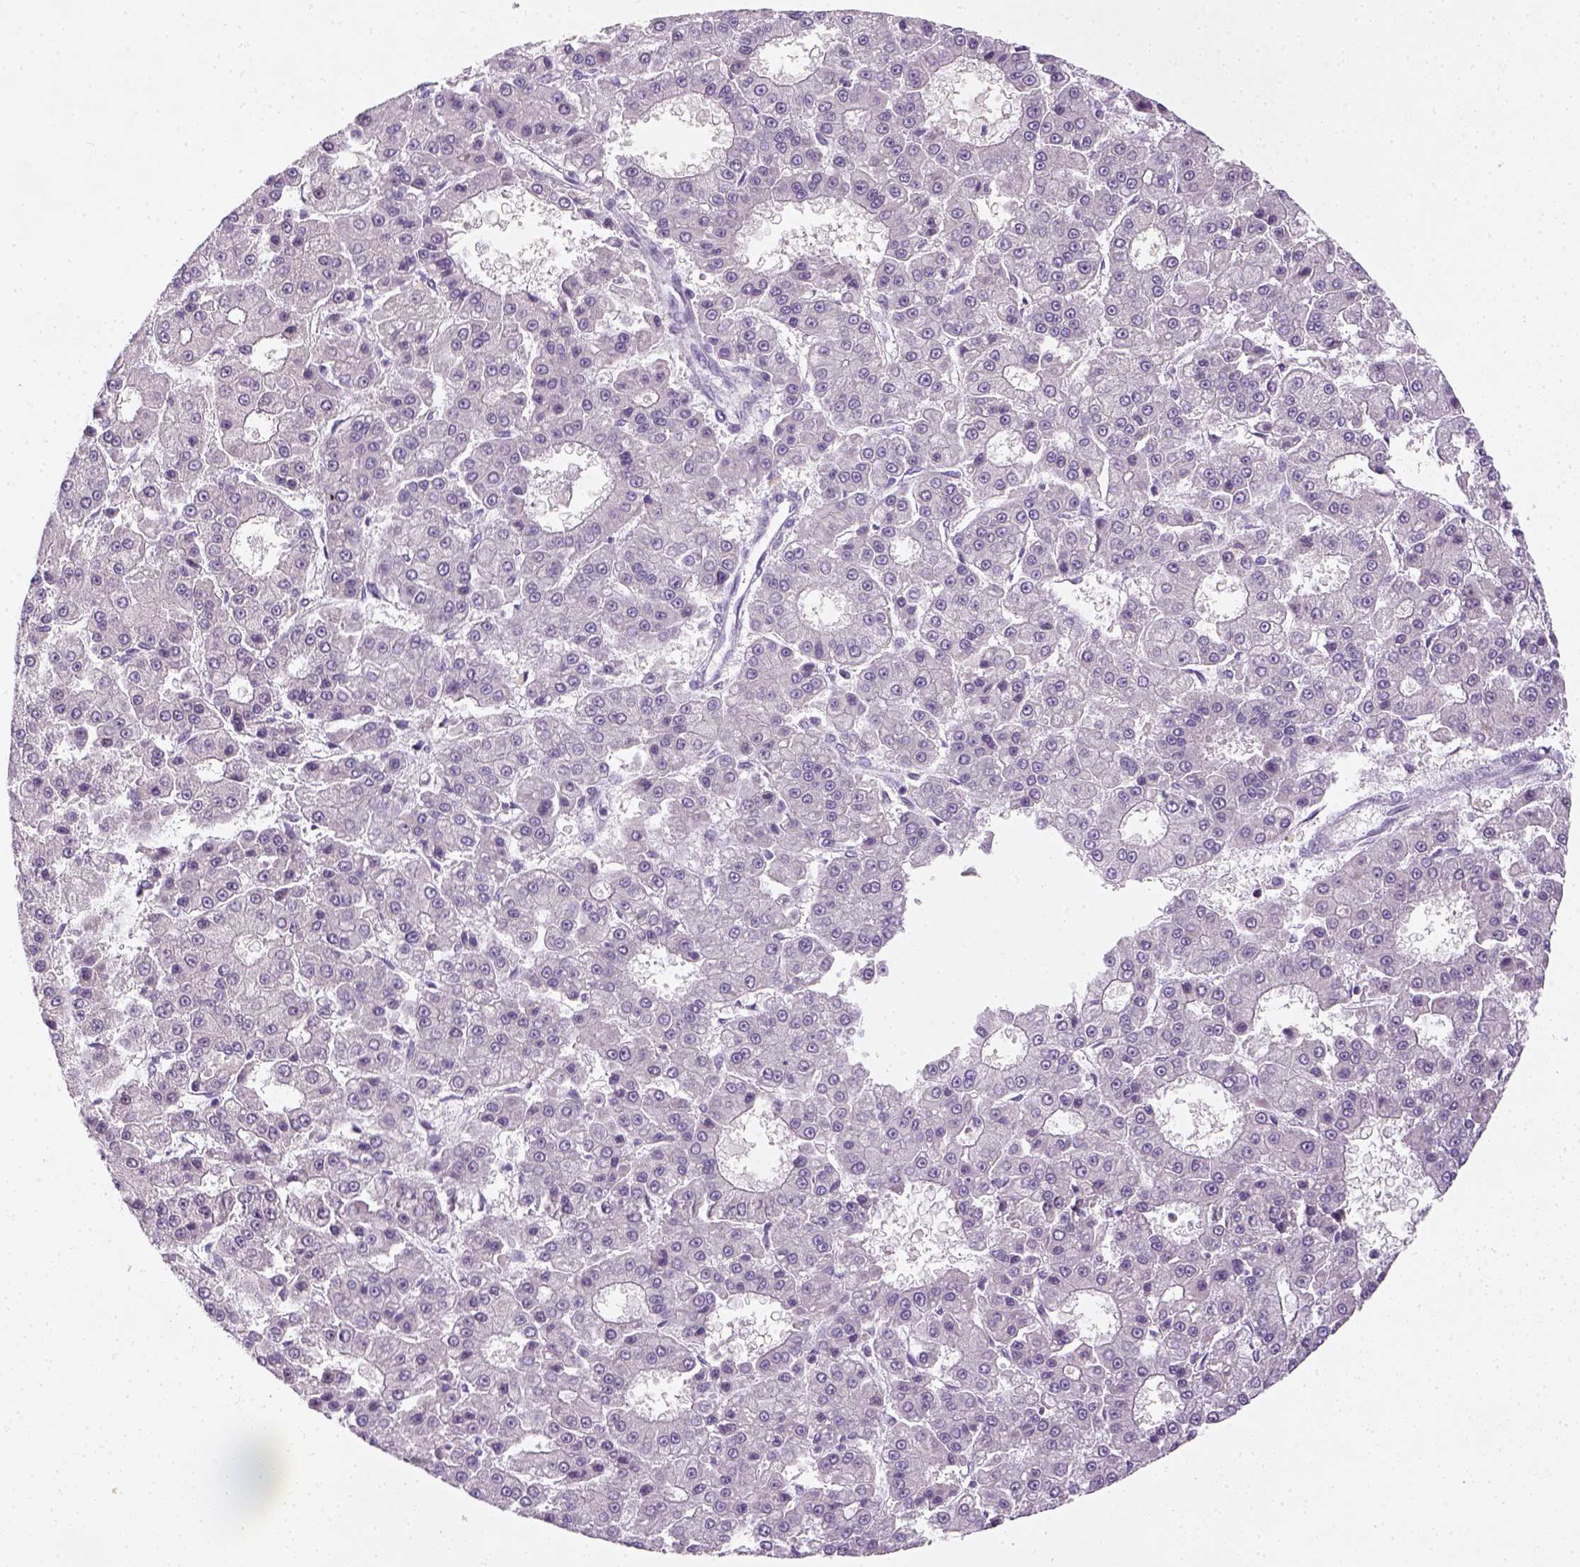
{"staining": {"intensity": "negative", "quantity": "none", "location": "none"}, "tissue": "liver cancer", "cell_type": "Tumor cells", "image_type": "cancer", "snomed": [{"axis": "morphology", "description": "Carcinoma, Hepatocellular, NOS"}, {"axis": "topography", "description": "Liver"}], "caption": "This is a histopathology image of immunohistochemistry staining of liver hepatocellular carcinoma, which shows no expression in tumor cells.", "gene": "MAGEB3", "patient": {"sex": "male", "age": 70}}